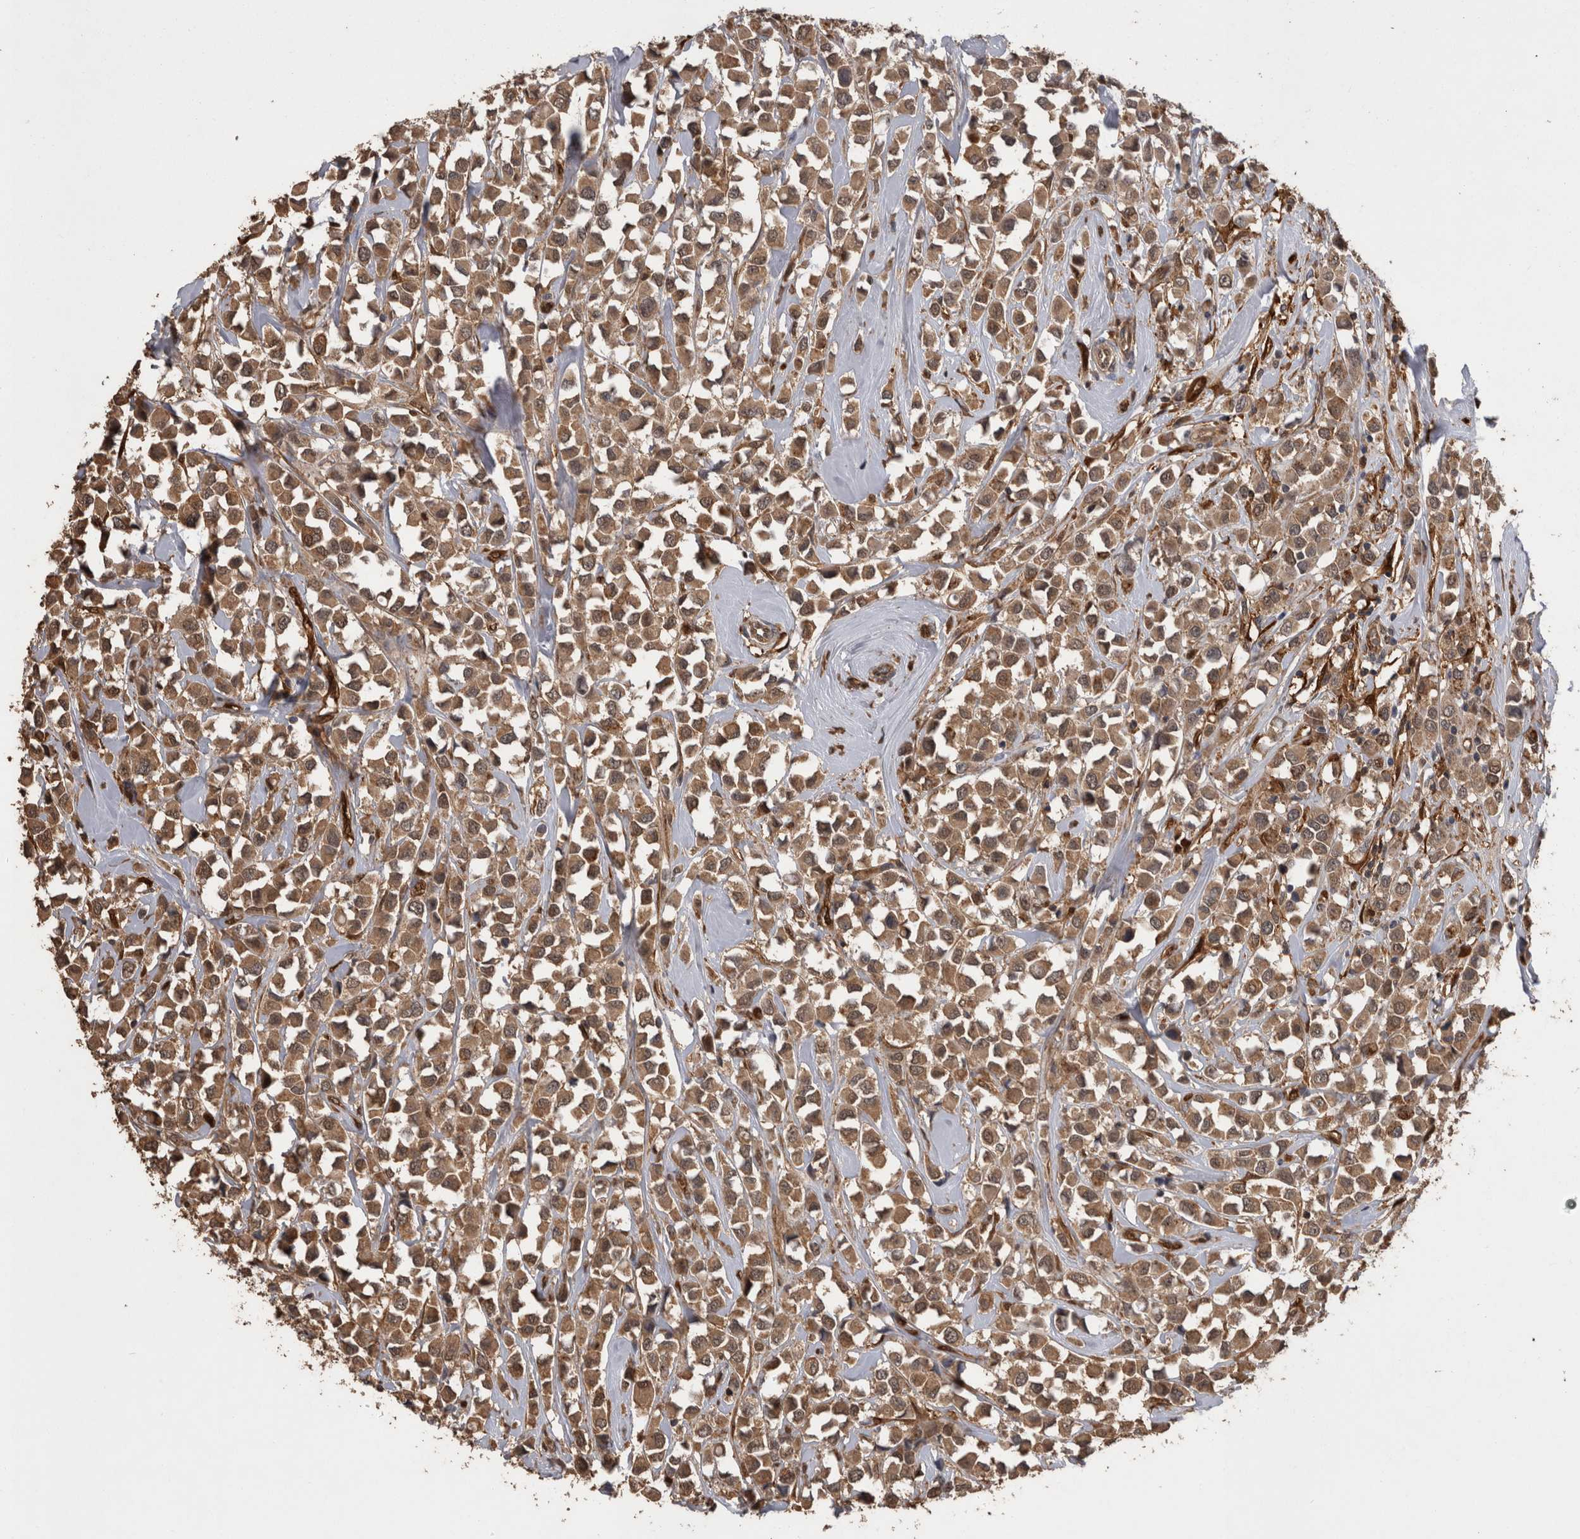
{"staining": {"intensity": "moderate", "quantity": ">75%", "location": "cytoplasmic/membranous,nuclear"}, "tissue": "breast cancer", "cell_type": "Tumor cells", "image_type": "cancer", "snomed": [{"axis": "morphology", "description": "Duct carcinoma"}, {"axis": "topography", "description": "Breast"}], "caption": "Tumor cells reveal medium levels of moderate cytoplasmic/membranous and nuclear staining in approximately >75% of cells in breast cancer (infiltrating ductal carcinoma).", "gene": "LXN", "patient": {"sex": "female", "age": 61}}